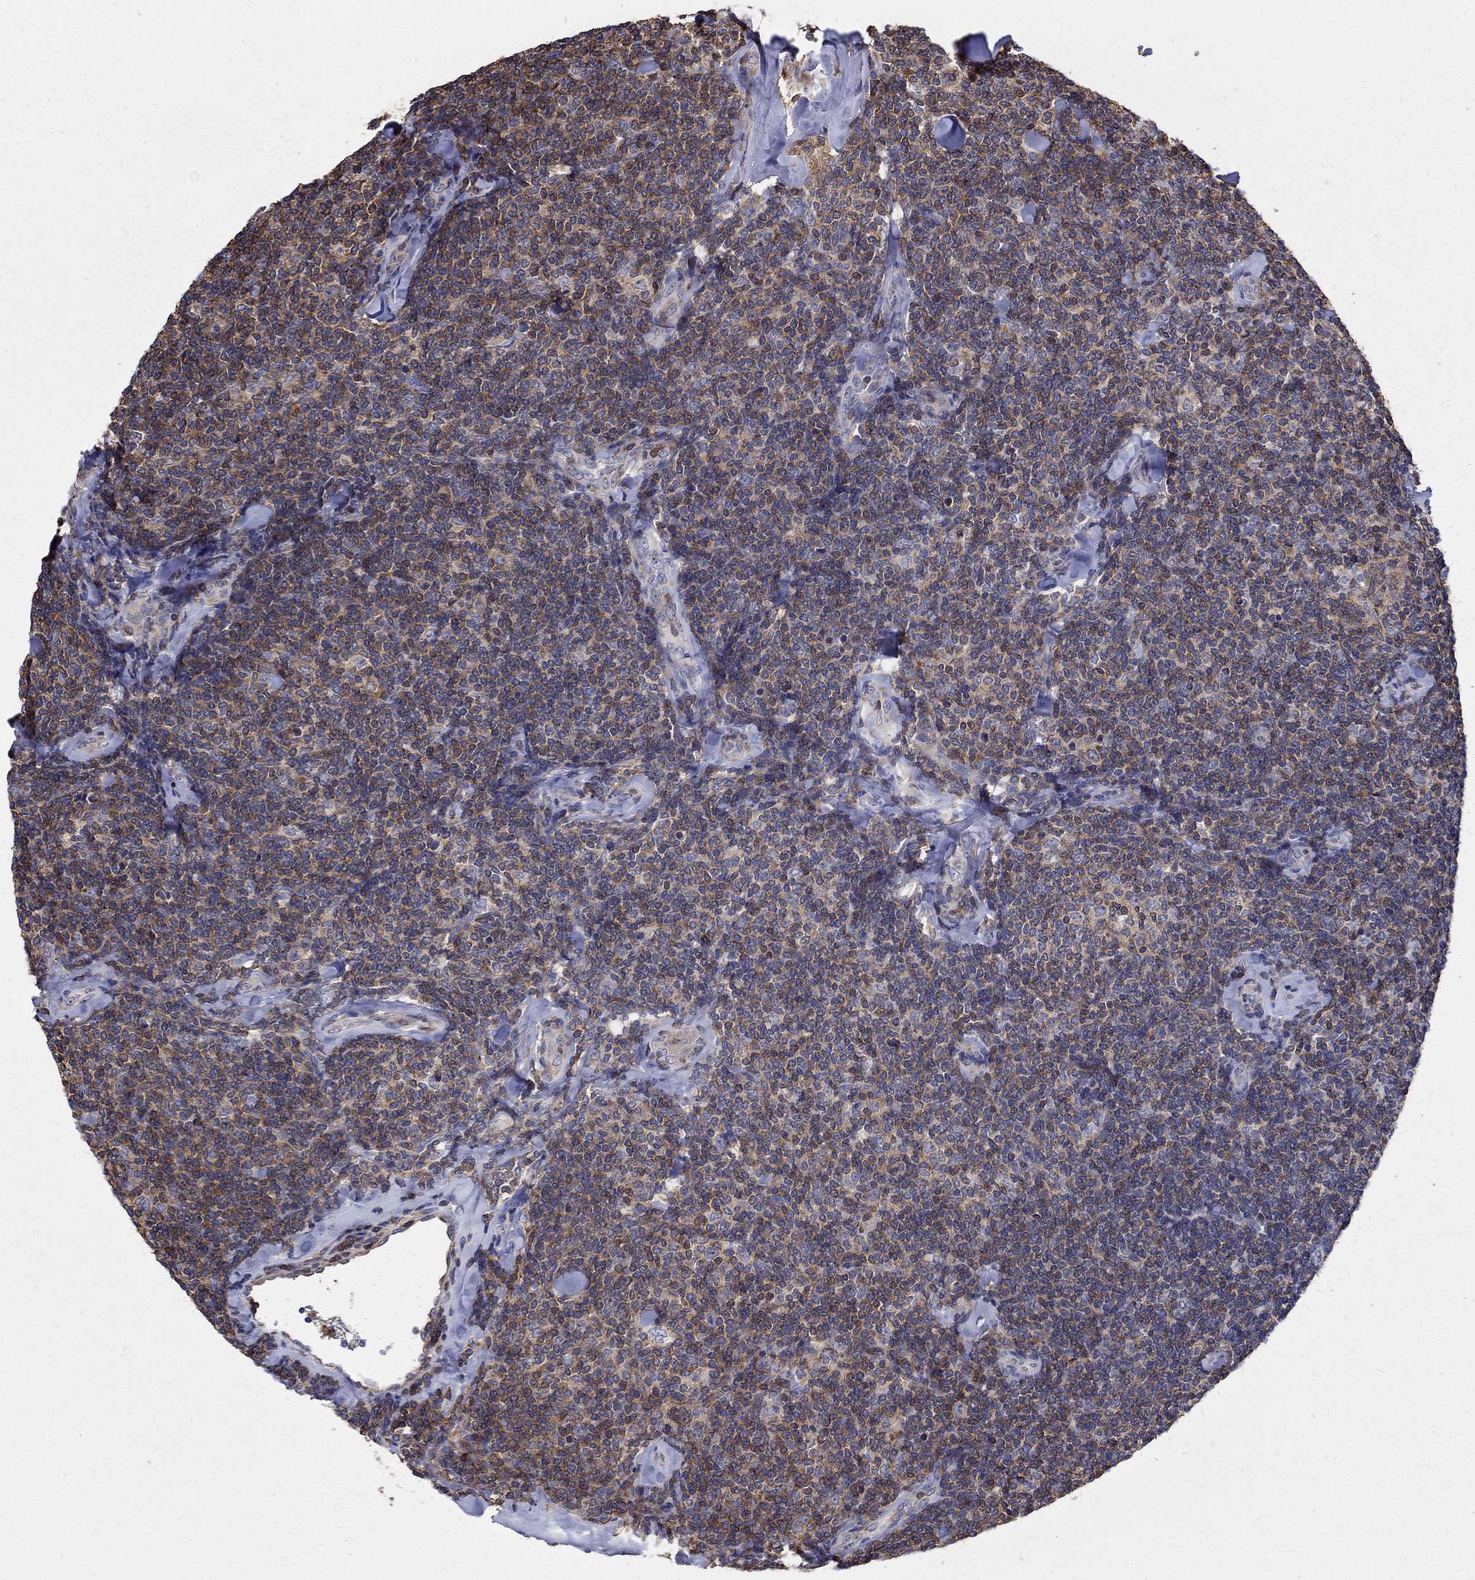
{"staining": {"intensity": "moderate", "quantity": "25%-75%", "location": "cytoplasmic/membranous"}, "tissue": "lymphoma", "cell_type": "Tumor cells", "image_type": "cancer", "snomed": [{"axis": "morphology", "description": "Malignant lymphoma, non-Hodgkin's type, Low grade"}, {"axis": "topography", "description": "Lymph node"}], "caption": "Immunohistochemistry (IHC) image of neoplastic tissue: low-grade malignant lymphoma, non-Hodgkin's type stained using immunohistochemistry displays medium levels of moderate protein expression localized specifically in the cytoplasmic/membranous of tumor cells, appearing as a cytoplasmic/membranous brown color.", "gene": "AGAP2", "patient": {"sex": "female", "age": 56}}